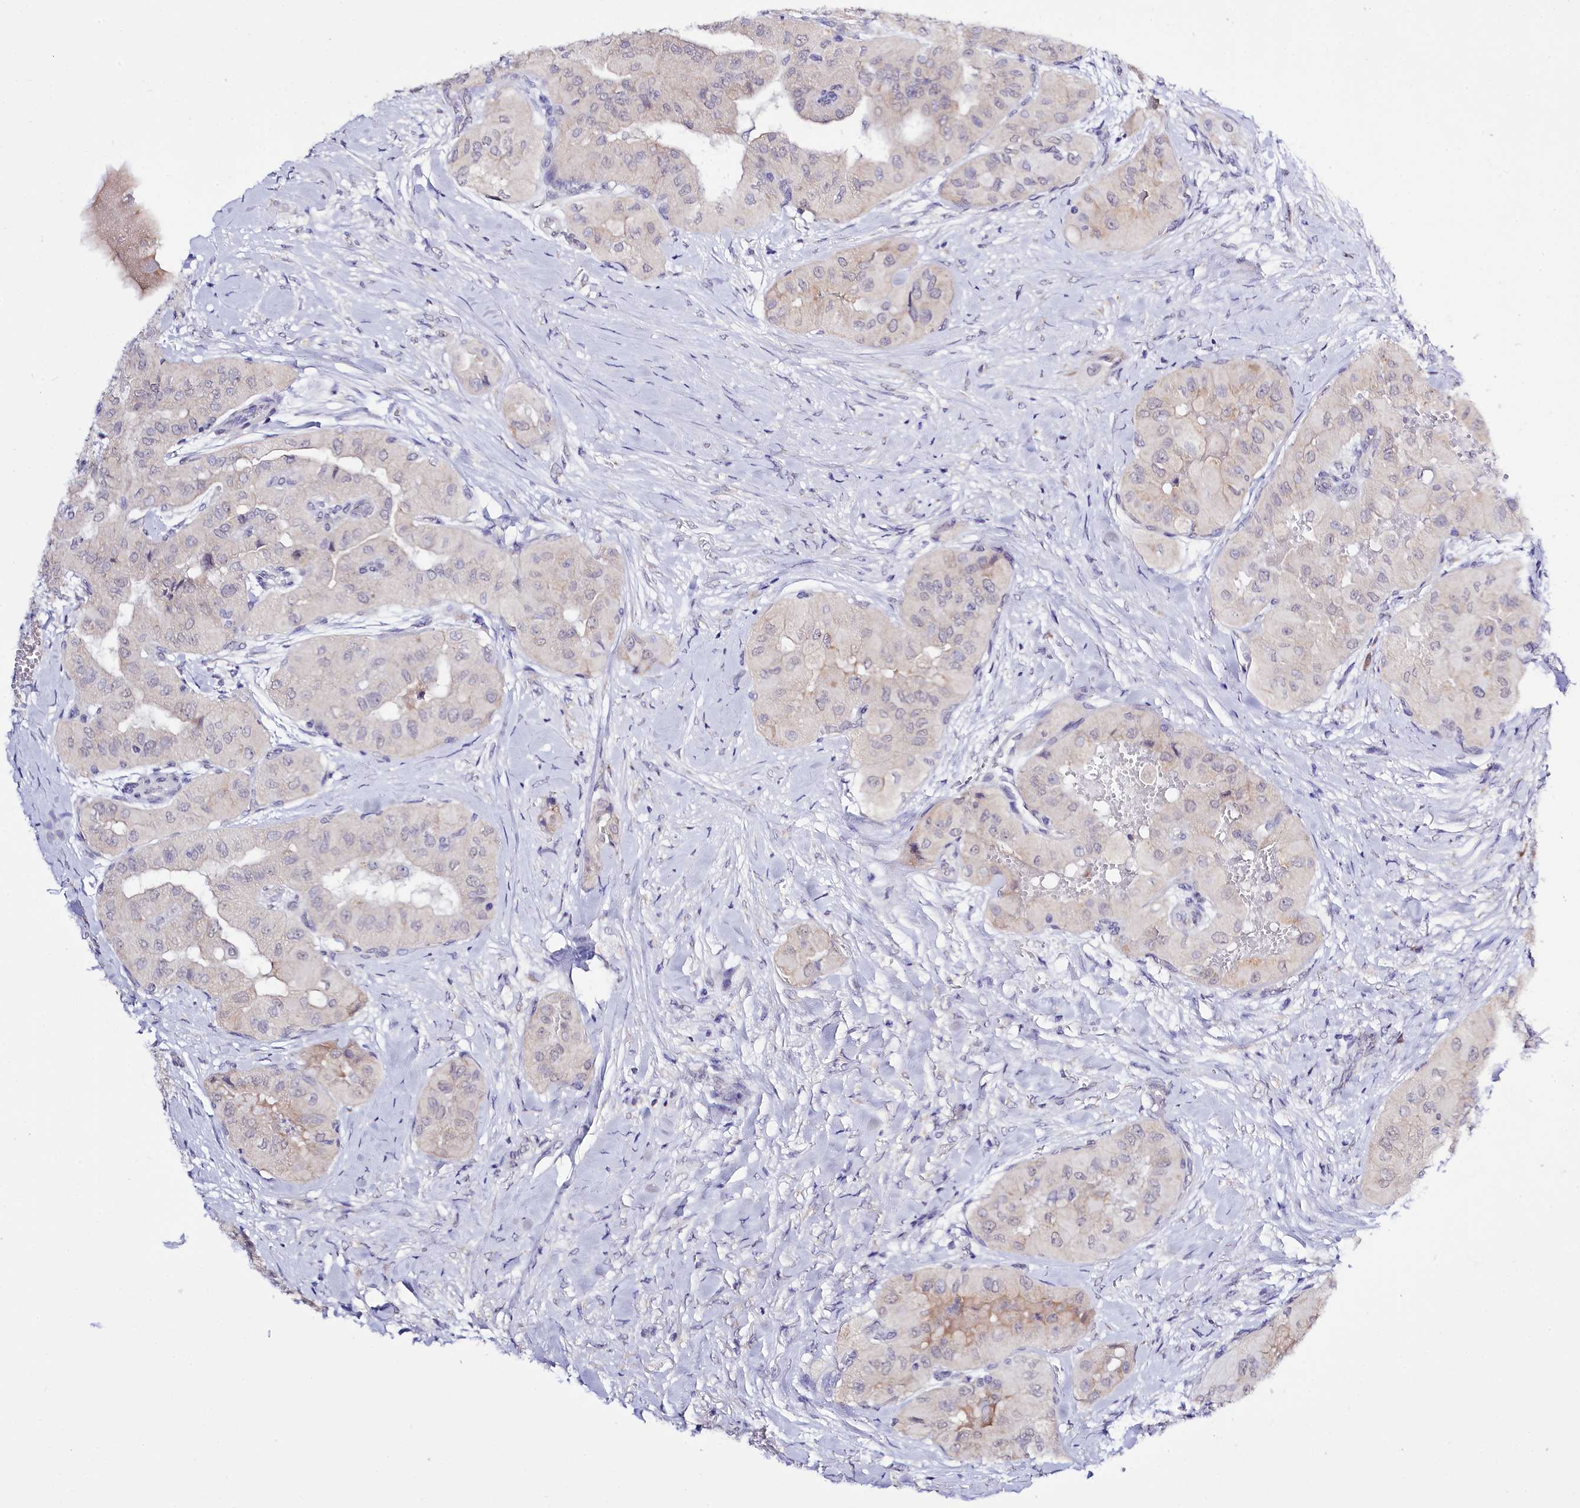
{"staining": {"intensity": "weak", "quantity": "<25%", "location": "cytoplasmic/membranous"}, "tissue": "thyroid cancer", "cell_type": "Tumor cells", "image_type": "cancer", "snomed": [{"axis": "morphology", "description": "Papillary adenocarcinoma, NOS"}, {"axis": "topography", "description": "Thyroid gland"}], "caption": "An IHC photomicrograph of thyroid cancer (papillary adenocarcinoma) is shown. There is no staining in tumor cells of thyroid cancer (papillary adenocarcinoma).", "gene": "SPATS2", "patient": {"sex": "female", "age": 59}}